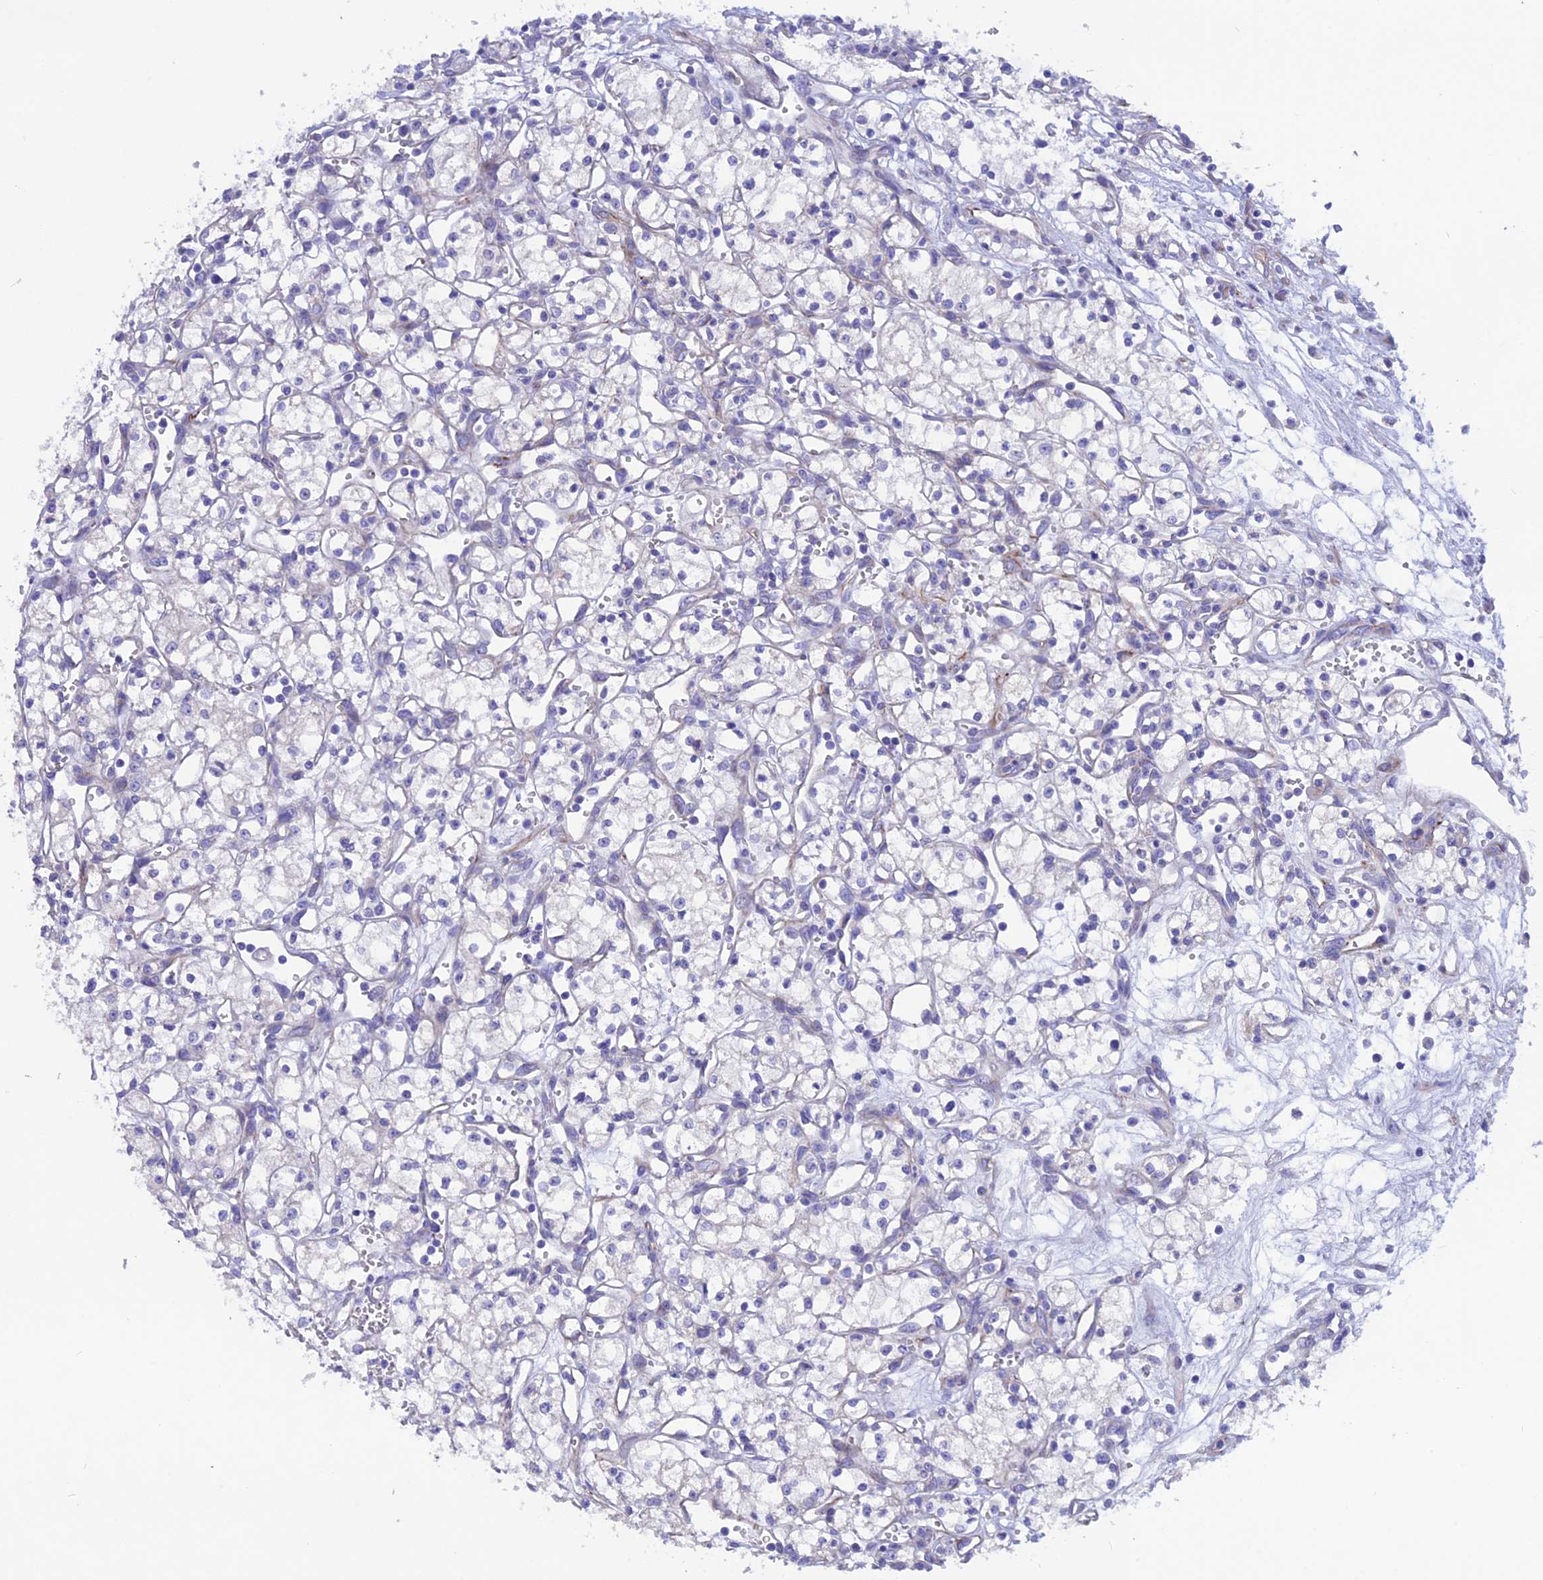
{"staining": {"intensity": "negative", "quantity": "none", "location": "none"}, "tissue": "renal cancer", "cell_type": "Tumor cells", "image_type": "cancer", "snomed": [{"axis": "morphology", "description": "Adenocarcinoma, NOS"}, {"axis": "topography", "description": "Kidney"}], "caption": "Immunohistochemistry (IHC) photomicrograph of neoplastic tissue: renal cancer (adenocarcinoma) stained with DAB demonstrates no significant protein expression in tumor cells.", "gene": "TMEM138", "patient": {"sex": "male", "age": 59}}